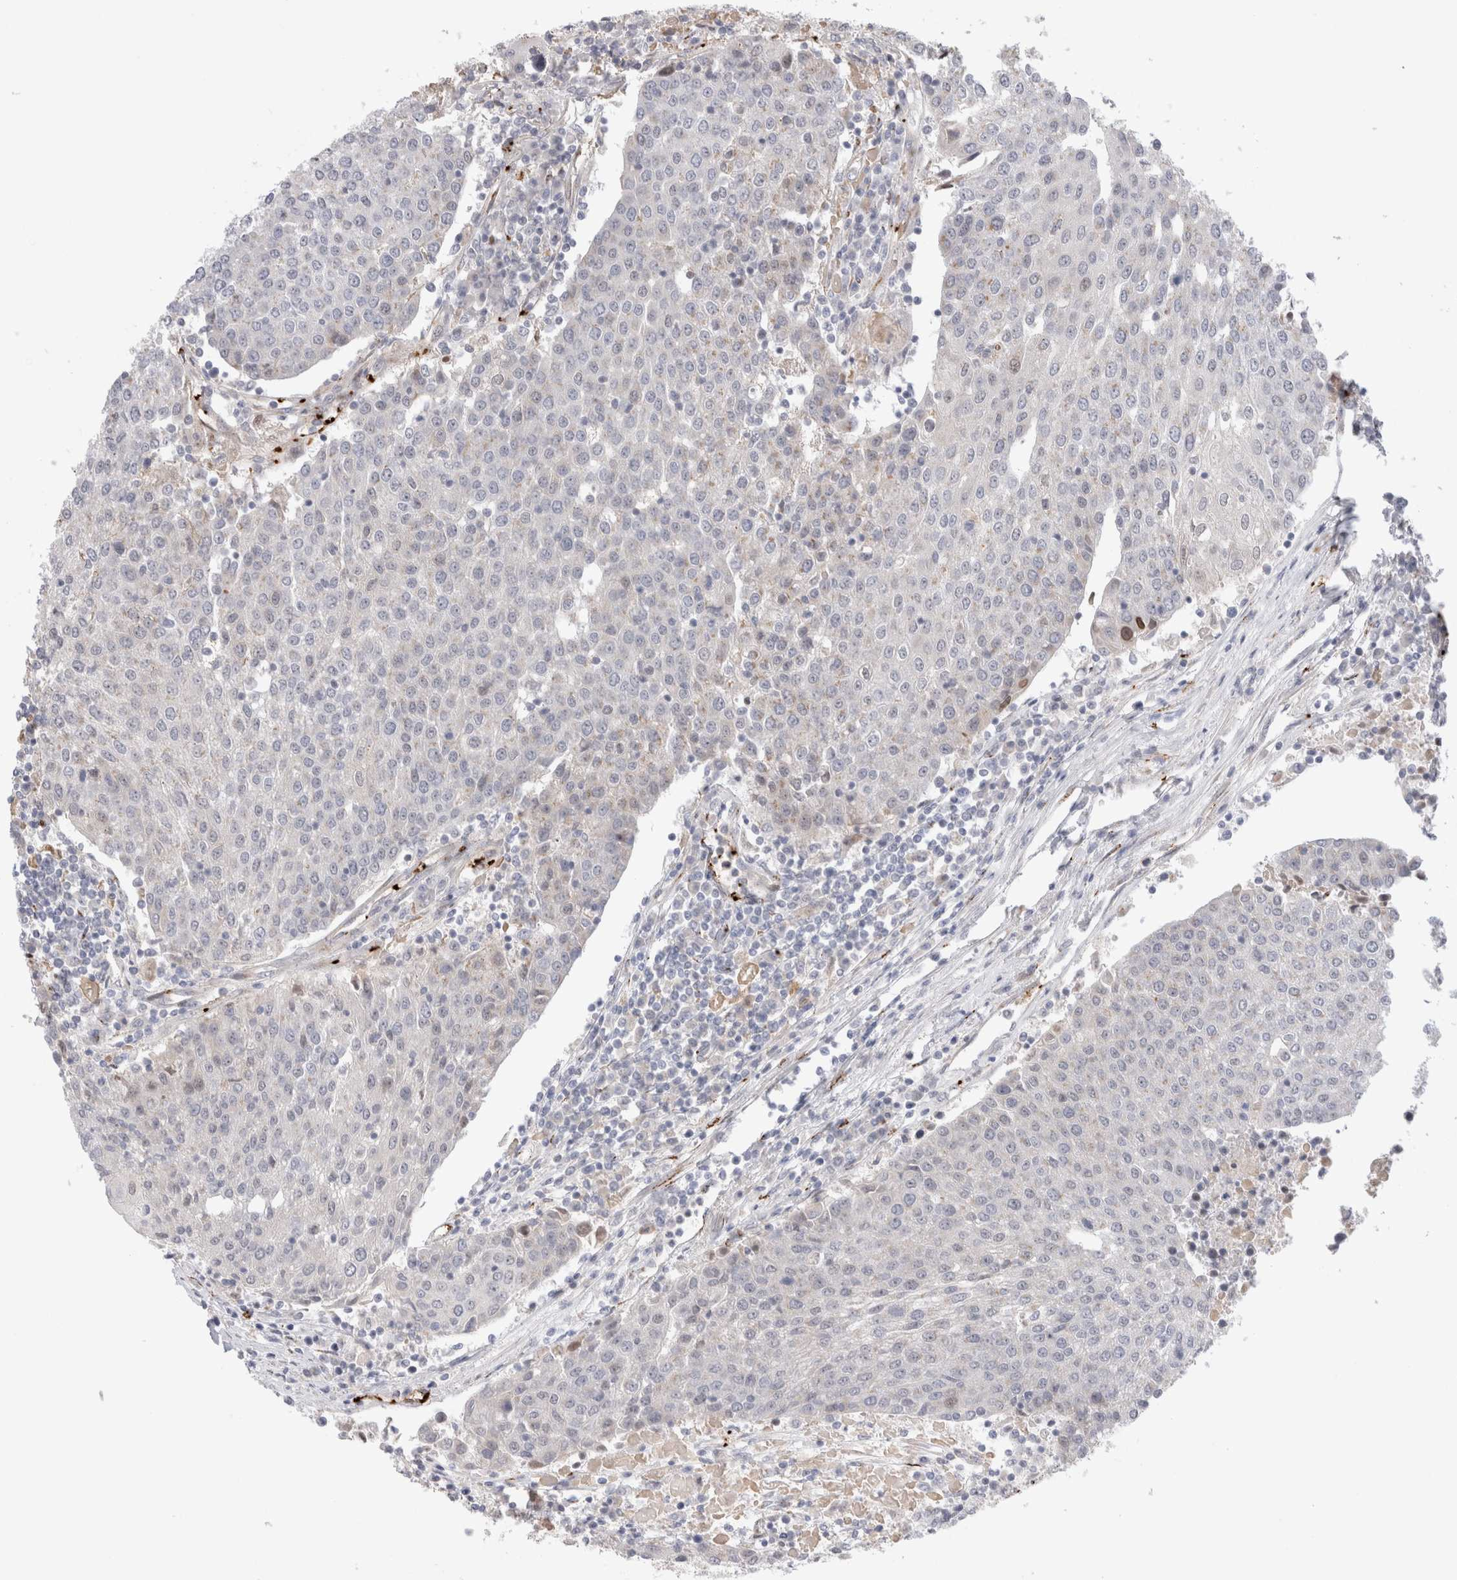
{"staining": {"intensity": "negative", "quantity": "none", "location": "none"}, "tissue": "urothelial cancer", "cell_type": "Tumor cells", "image_type": "cancer", "snomed": [{"axis": "morphology", "description": "Urothelial carcinoma, High grade"}, {"axis": "topography", "description": "Urinary bladder"}], "caption": "Urothelial carcinoma (high-grade) was stained to show a protein in brown. There is no significant expression in tumor cells. (Brightfield microscopy of DAB (3,3'-diaminobenzidine) immunohistochemistry at high magnification).", "gene": "VPS28", "patient": {"sex": "female", "age": 85}}